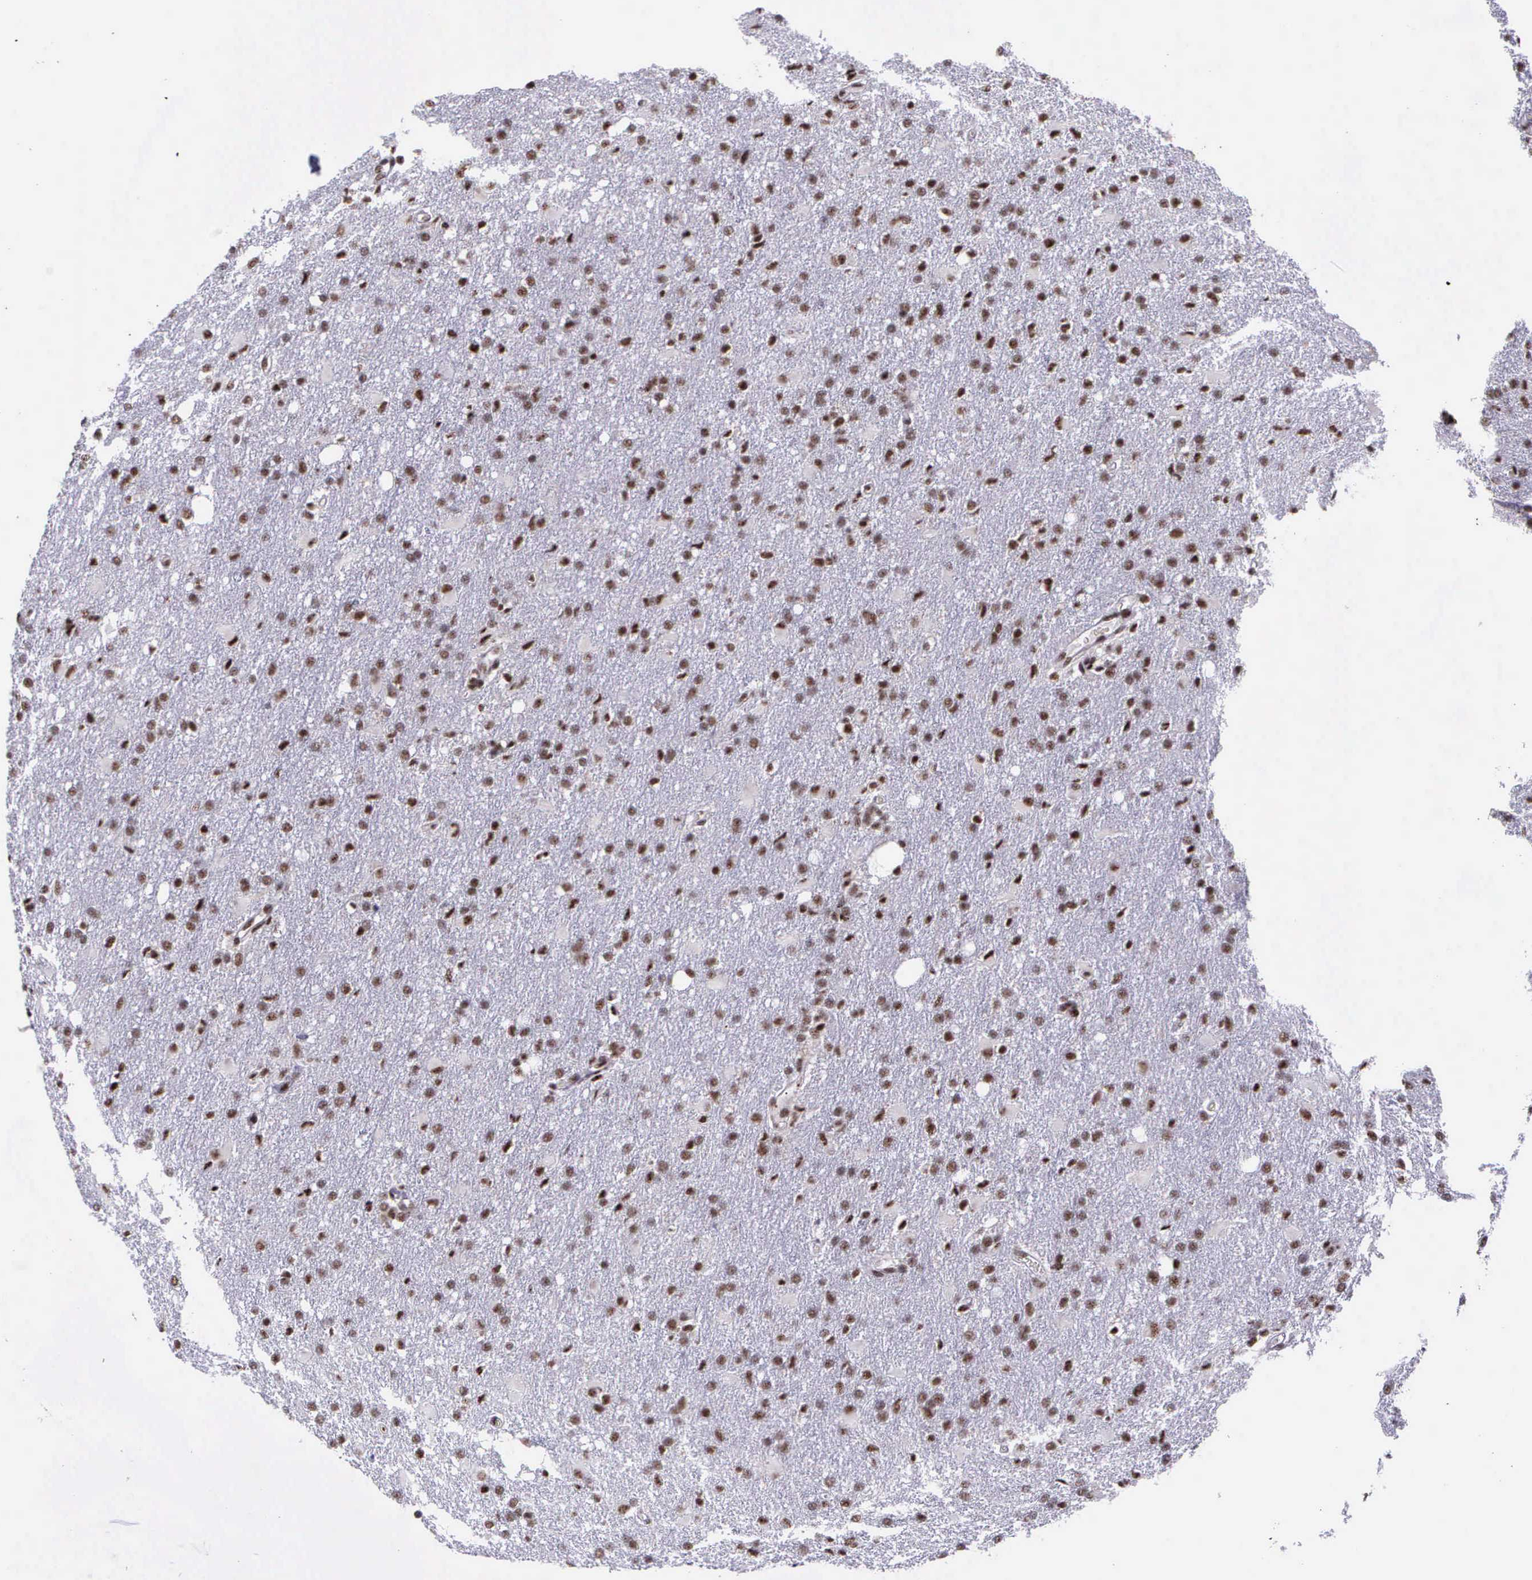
{"staining": {"intensity": "weak", "quantity": ">75%", "location": "nuclear"}, "tissue": "glioma", "cell_type": "Tumor cells", "image_type": "cancer", "snomed": [{"axis": "morphology", "description": "Glioma, malignant, High grade"}, {"axis": "topography", "description": "Brain"}], "caption": "IHC staining of malignant high-grade glioma, which exhibits low levels of weak nuclear expression in approximately >75% of tumor cells indicating weak nuclear protein expression. The staining was performed using DAB (3,3'-diaminobenzidine) (brown) for protein detection and nuclei were counterstained in hematoxylin (blue).", "gene": "FAM47A", "patient": {"sex": "male", "age": 68}}